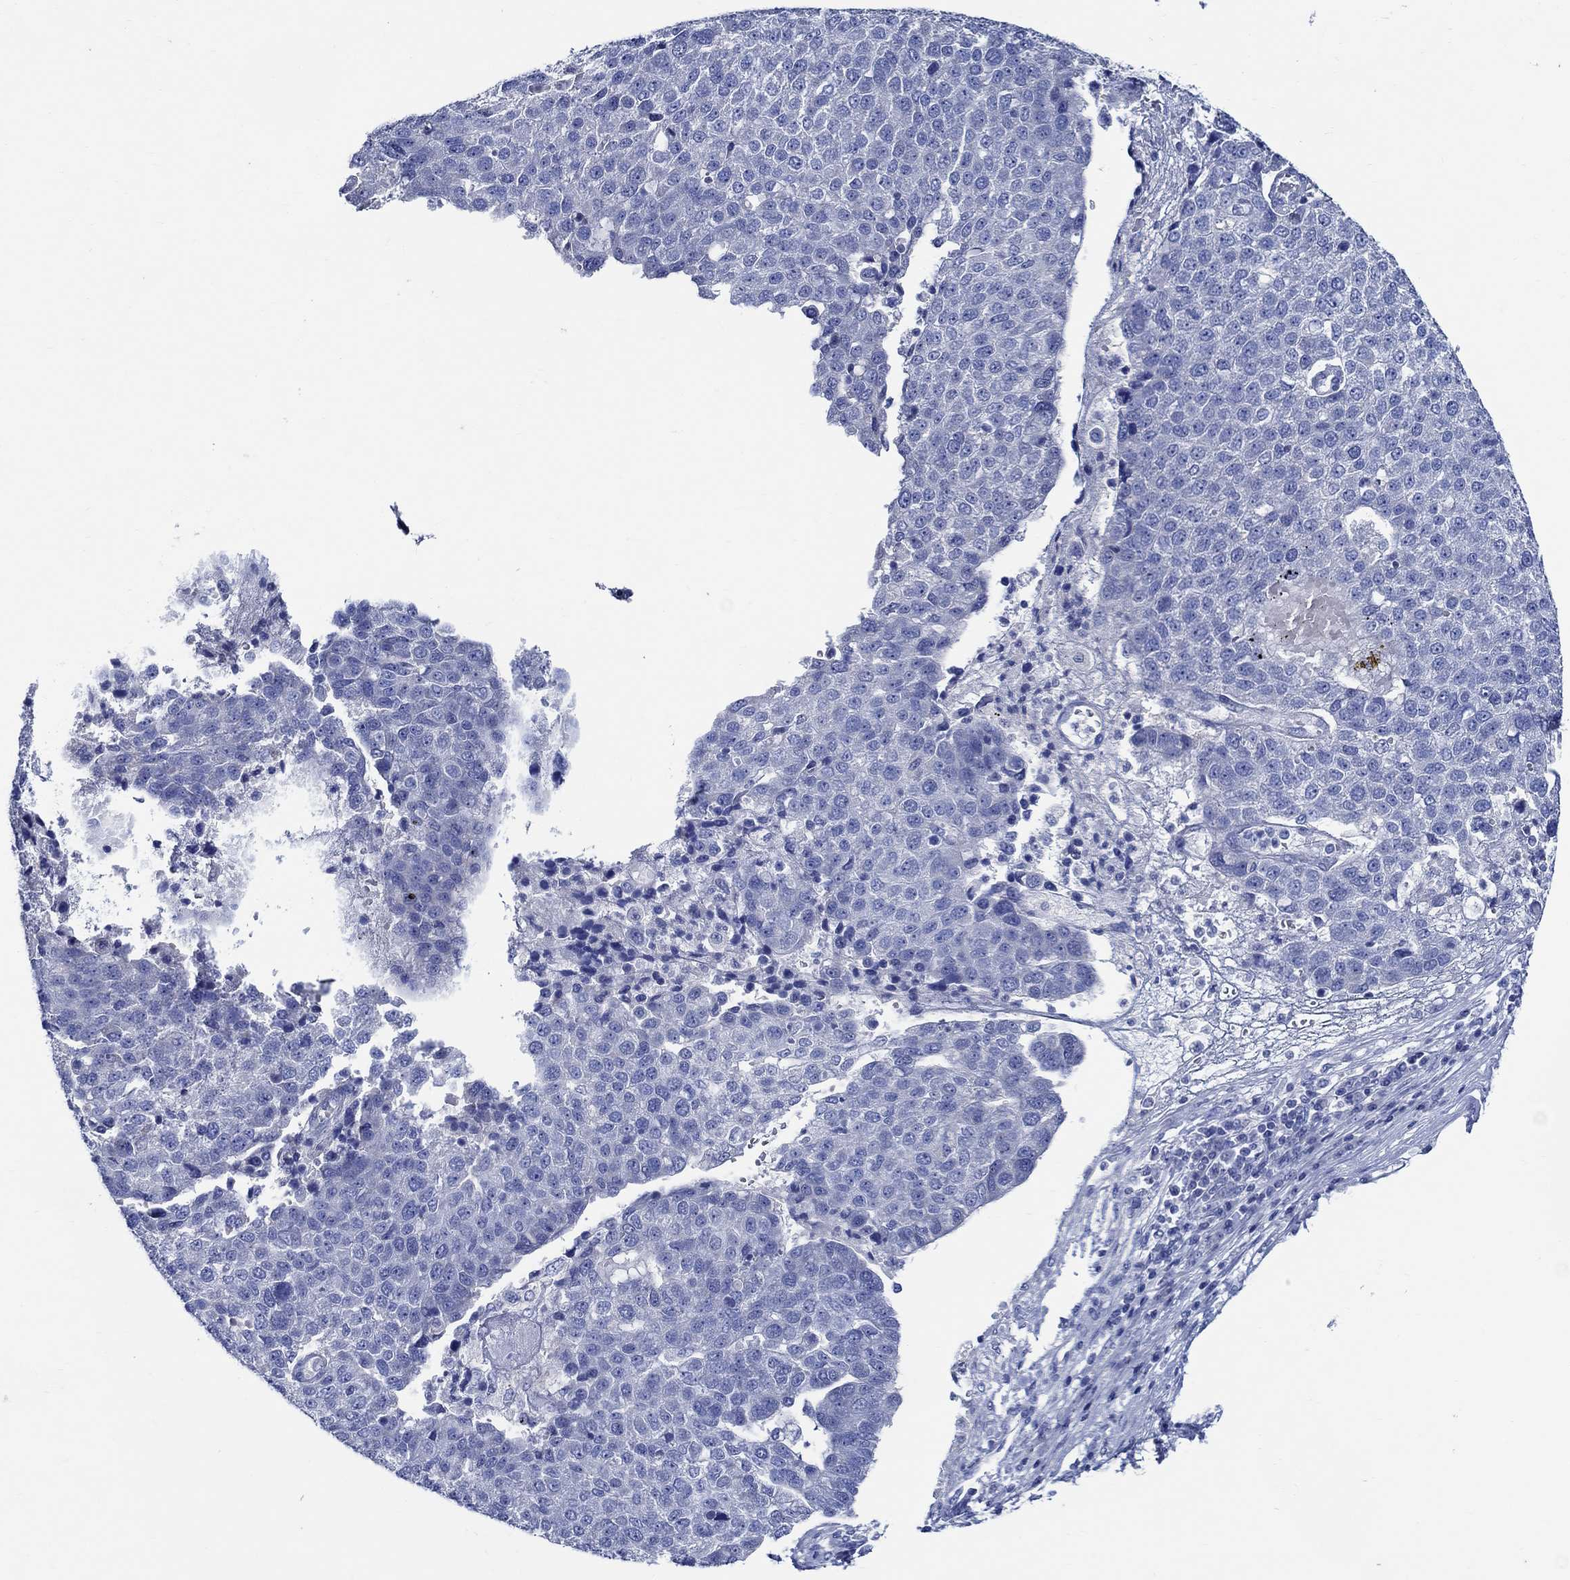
{"staining": {"intensity": "negative", "quantity": "none", "location": "none"}, "tissue": "pancreatic cancer", "cell_type": "Tumor cells", "image_type": "cancer", "snomed": [{"axis": "morphology", "description": "Adenocarcinoma, NOS"}, {"axis": "topography", "description": "Pancreas"}], "caption": "This is an immunohistochemistry (IHC) image of pancreatic adenocarcinoma. There is no staining in tumor cells.", "gene": "SKOR1", "patient": {"sex": "female", "age": 61}}